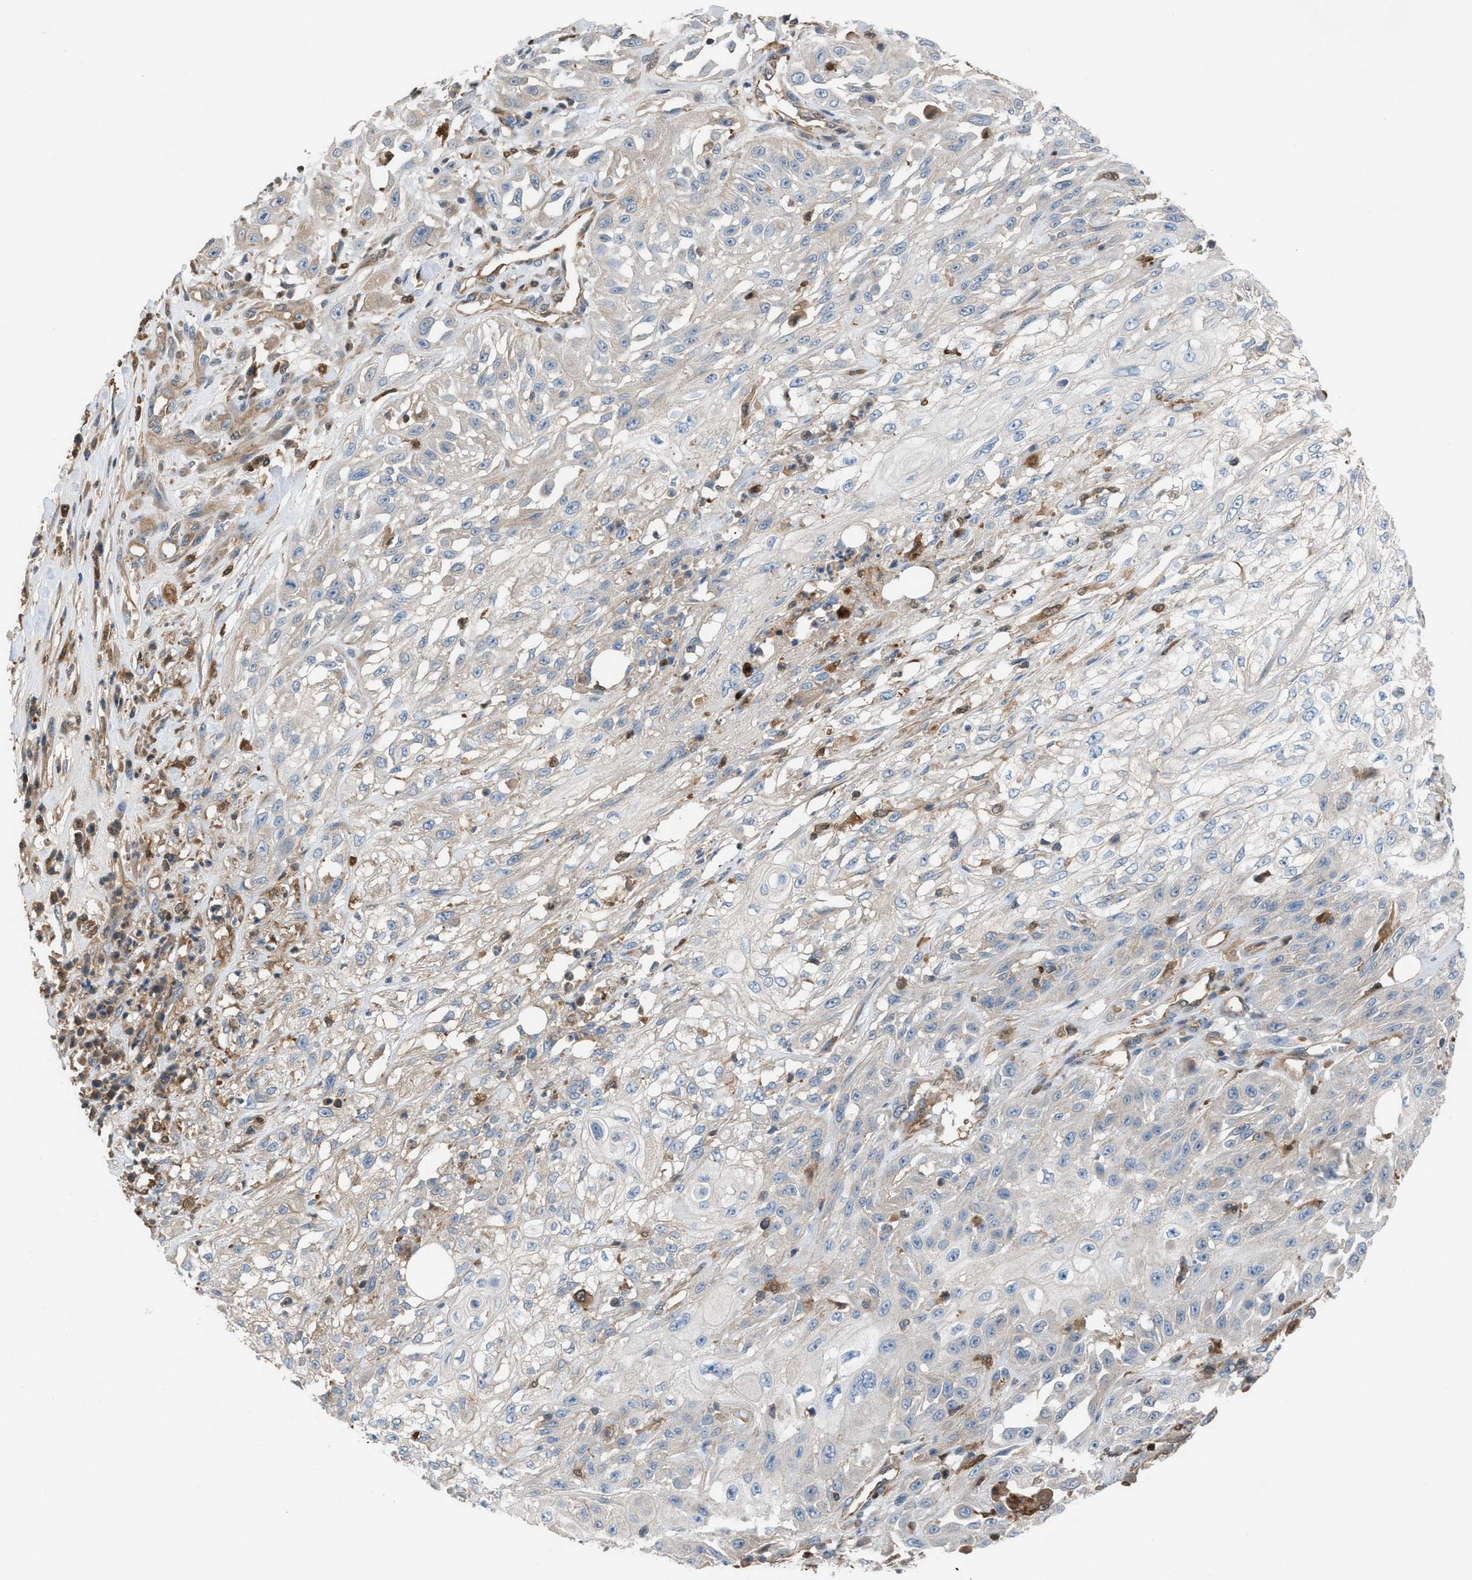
{"staining": {"intensity": "weak", "quantity": "<25%", "location": "cytoplasmic/membranous"}, "tissue": "skin cancer", "cell_type": "Tumor cells", "image_type": "cancer", "snomed": [{"axis": "morphology", "description": "Squamous cell carcinoma, NOS"}, {"axis": "morphology", "description": "Squamous cell carcinoma, metastatic, NOS"}, {"axis": "topography", "description": "Skin"}, {"axis": "topography", "description": "Lymph node"}], "caption": "The histopathology image shows no staining of tumor cells in skin cancer. (DAB (3,3'-diaminobenzidine) immunohistochemistry (IHC), high magnification).", "gene": "TPK1", "patient": {"sex": "male", "age": 75}}